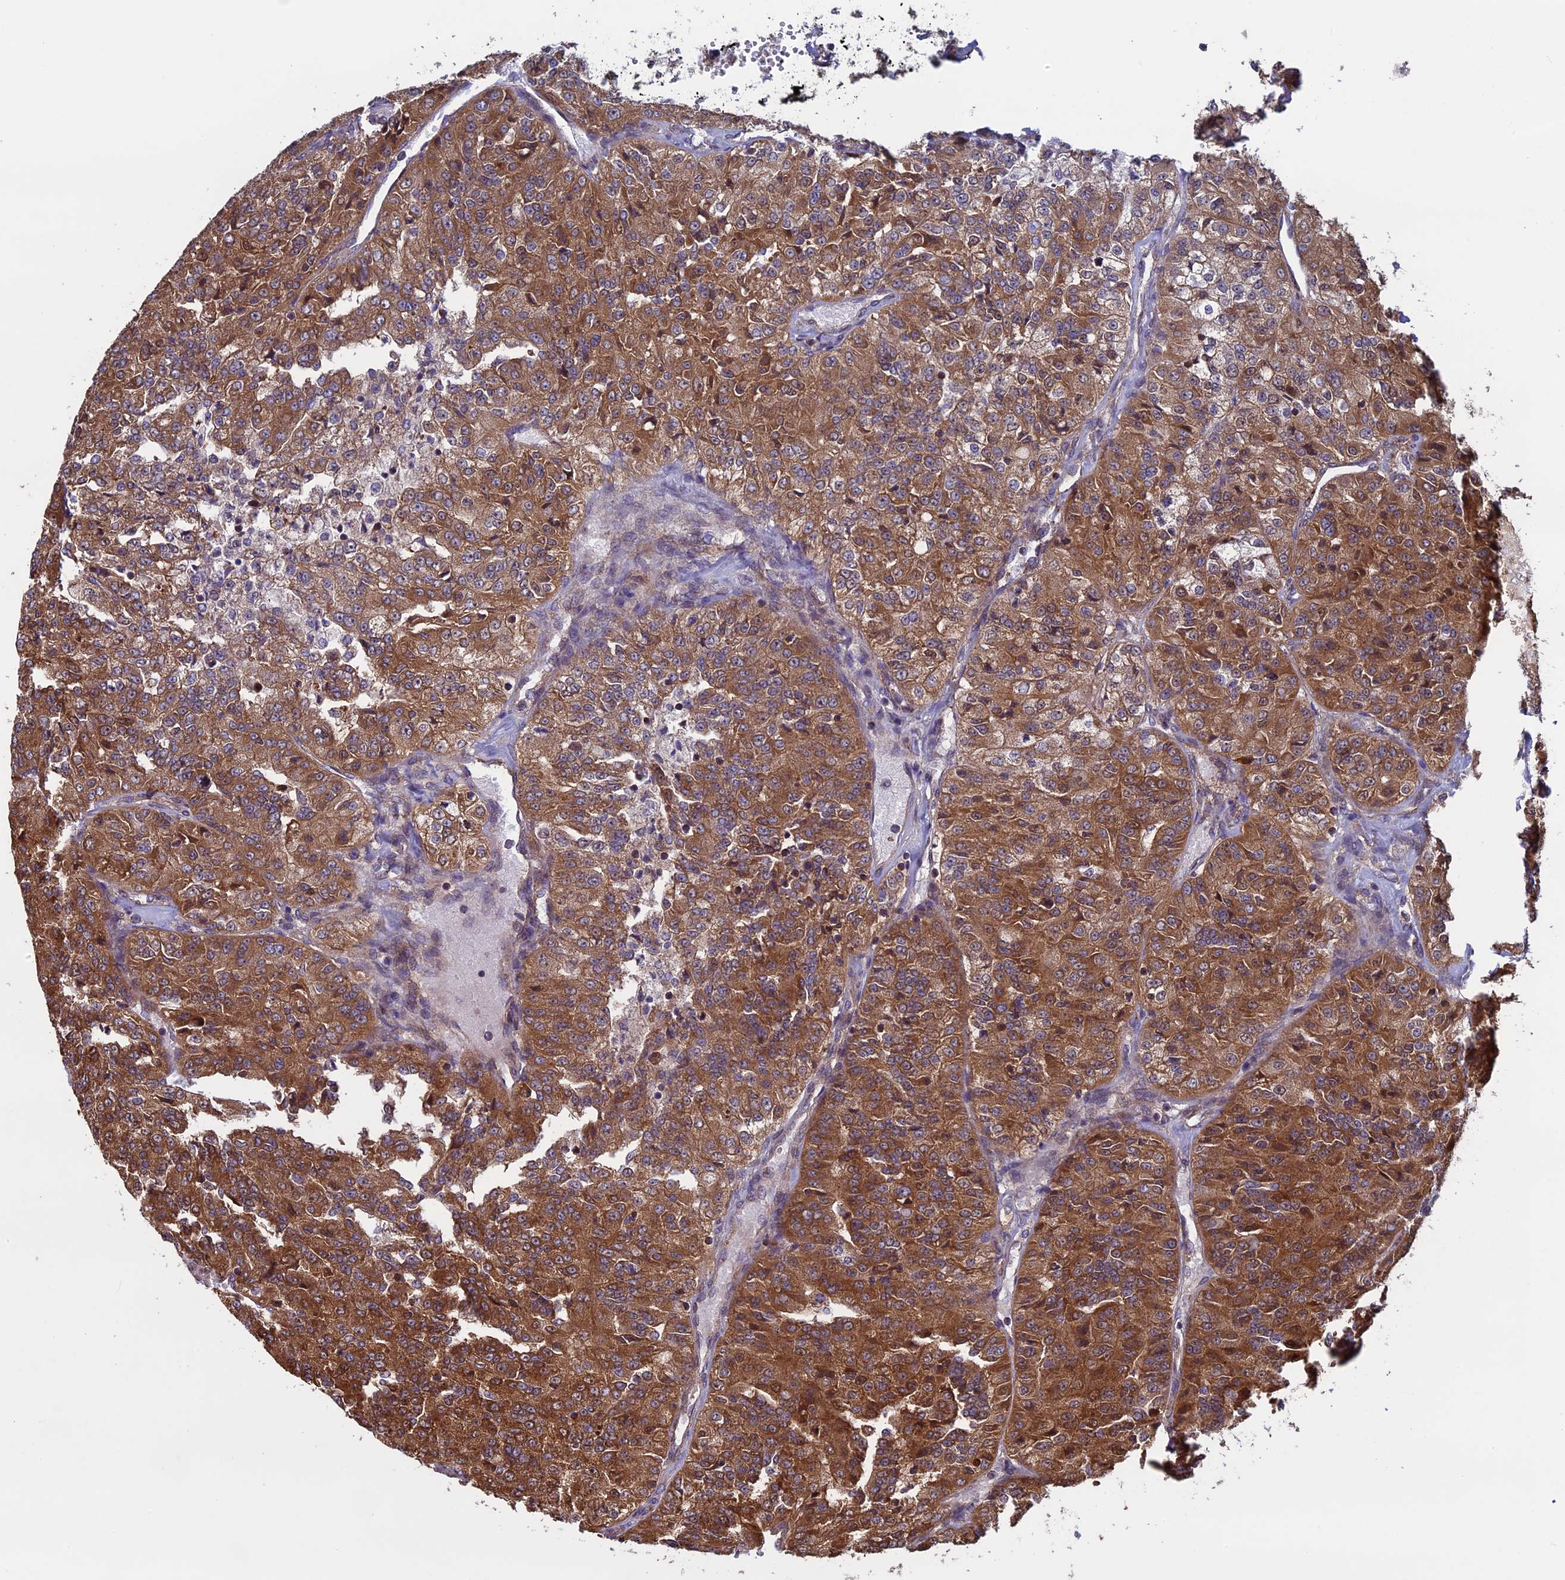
{"staining": {"intensity": "strong", "quantity": ">75%", "location": "cytoplasmic/membranous"}, "tissue": "renal cancer", "cell_type": "Tumor cells", "image_type": "cancer", "snomed": [{"axis": "morphology", "description": "Adenocarcinoma, NOS"}, {"axis": "topography", "description": "Kidney"}], "caption": "Brown immunohistochemical staining in human renal cancer (adenocarcinoma) demonstrates strong cytoplasmic/membranous staining in approximately >75% of tumor cells.", "gene": "CCDC8", "patient": {"sex": "female", "age": 63}}